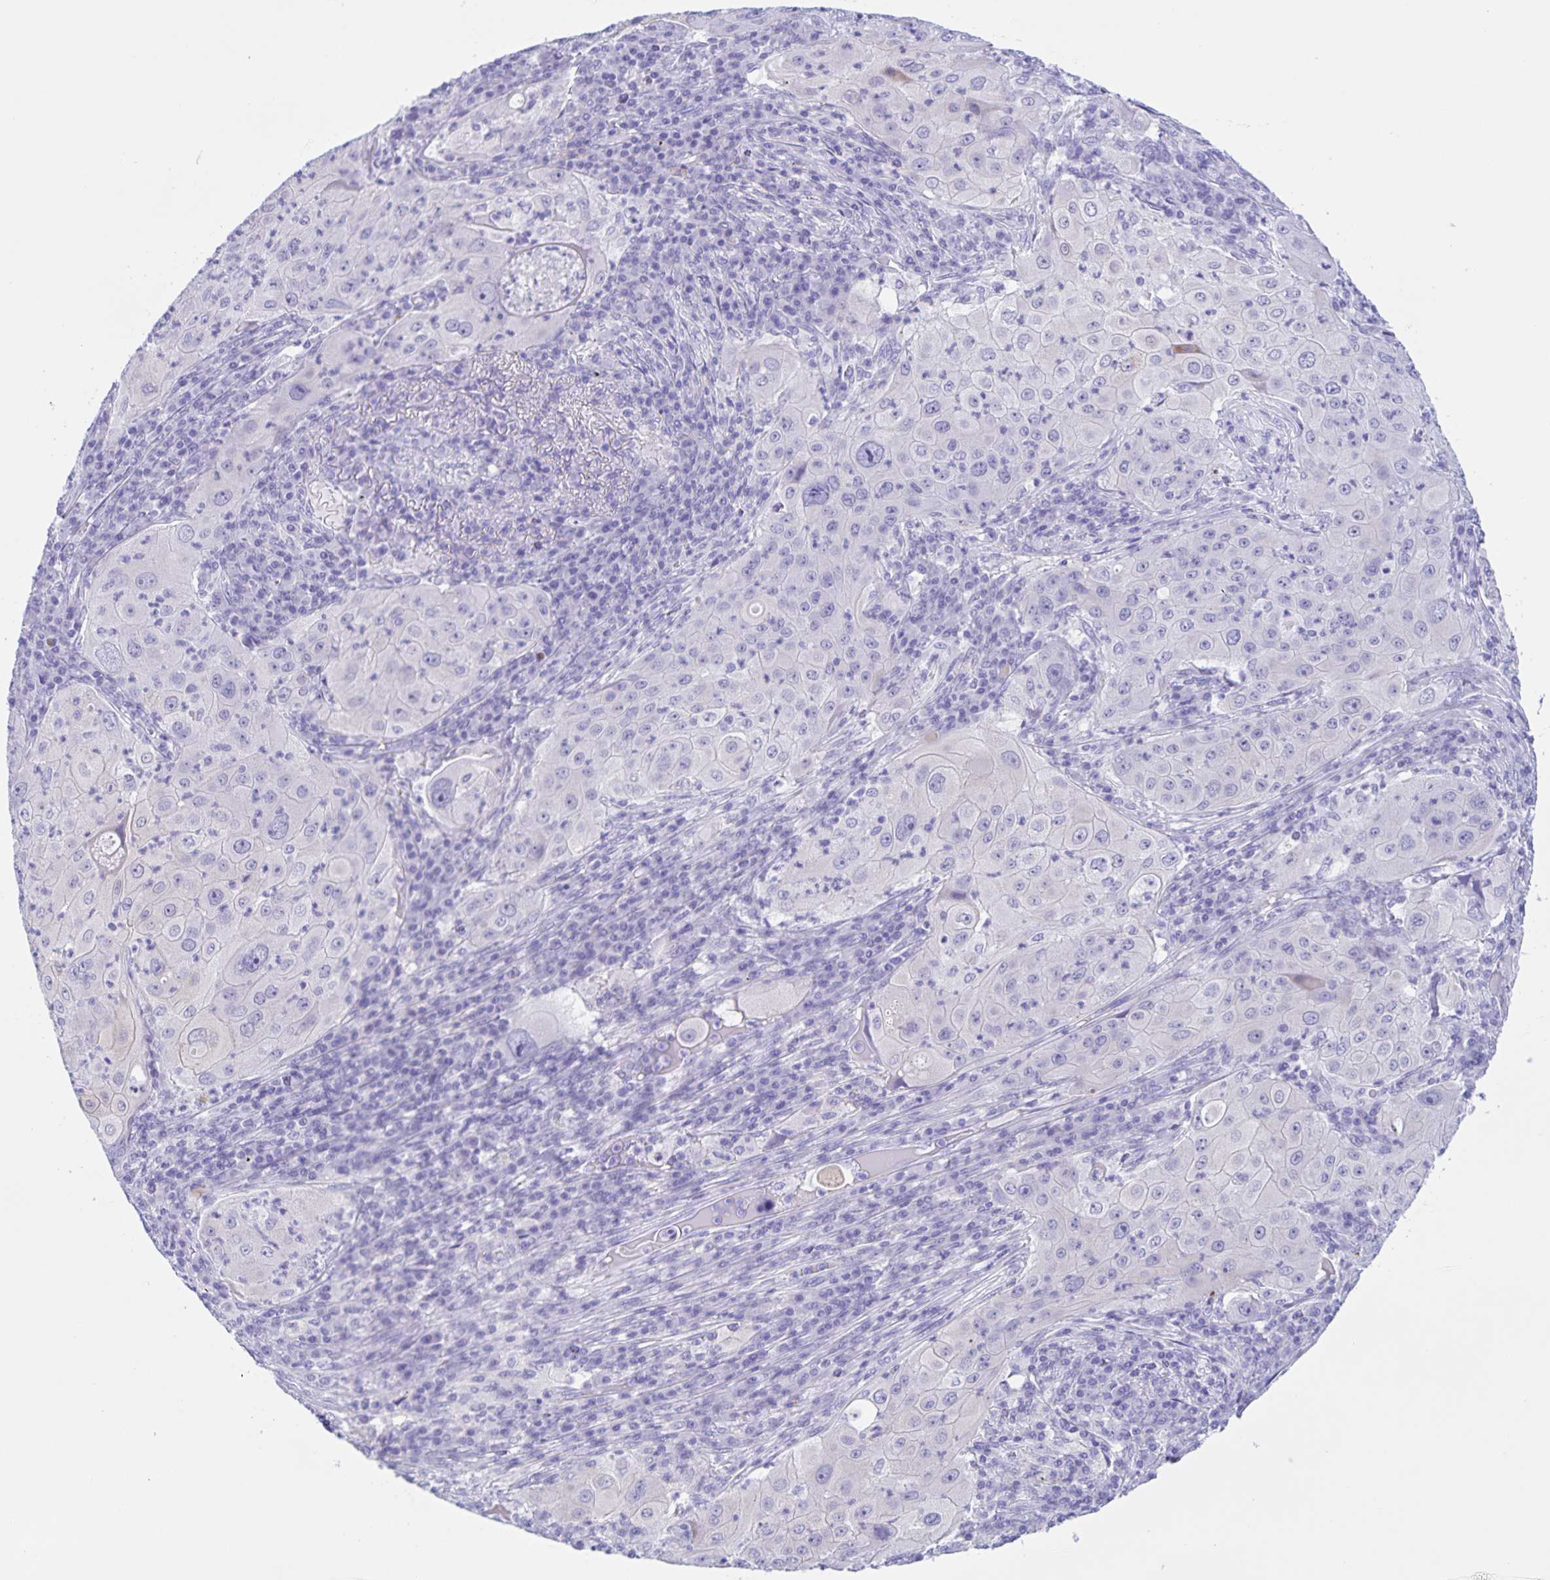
{"staining": {"intensity": "negative", "quantity": "none", "location": "none"}, "tissue": "lung cancer", "cell_type": "Tumor cells", "image_type": "cancer", "snomed": [{"axis": "morphology", "description": "Squamous cell carcinoma, NOS"}, {"axis": "topography", "description": "Lung"}], "caption": "An IHC image of lung squamous cell carcinoma is shown. There is no staining in tumor cells of lung squamous cell carcinoma.", "gene": "TGIF2LX", "patient": {"sex": "female", "age": 59}}